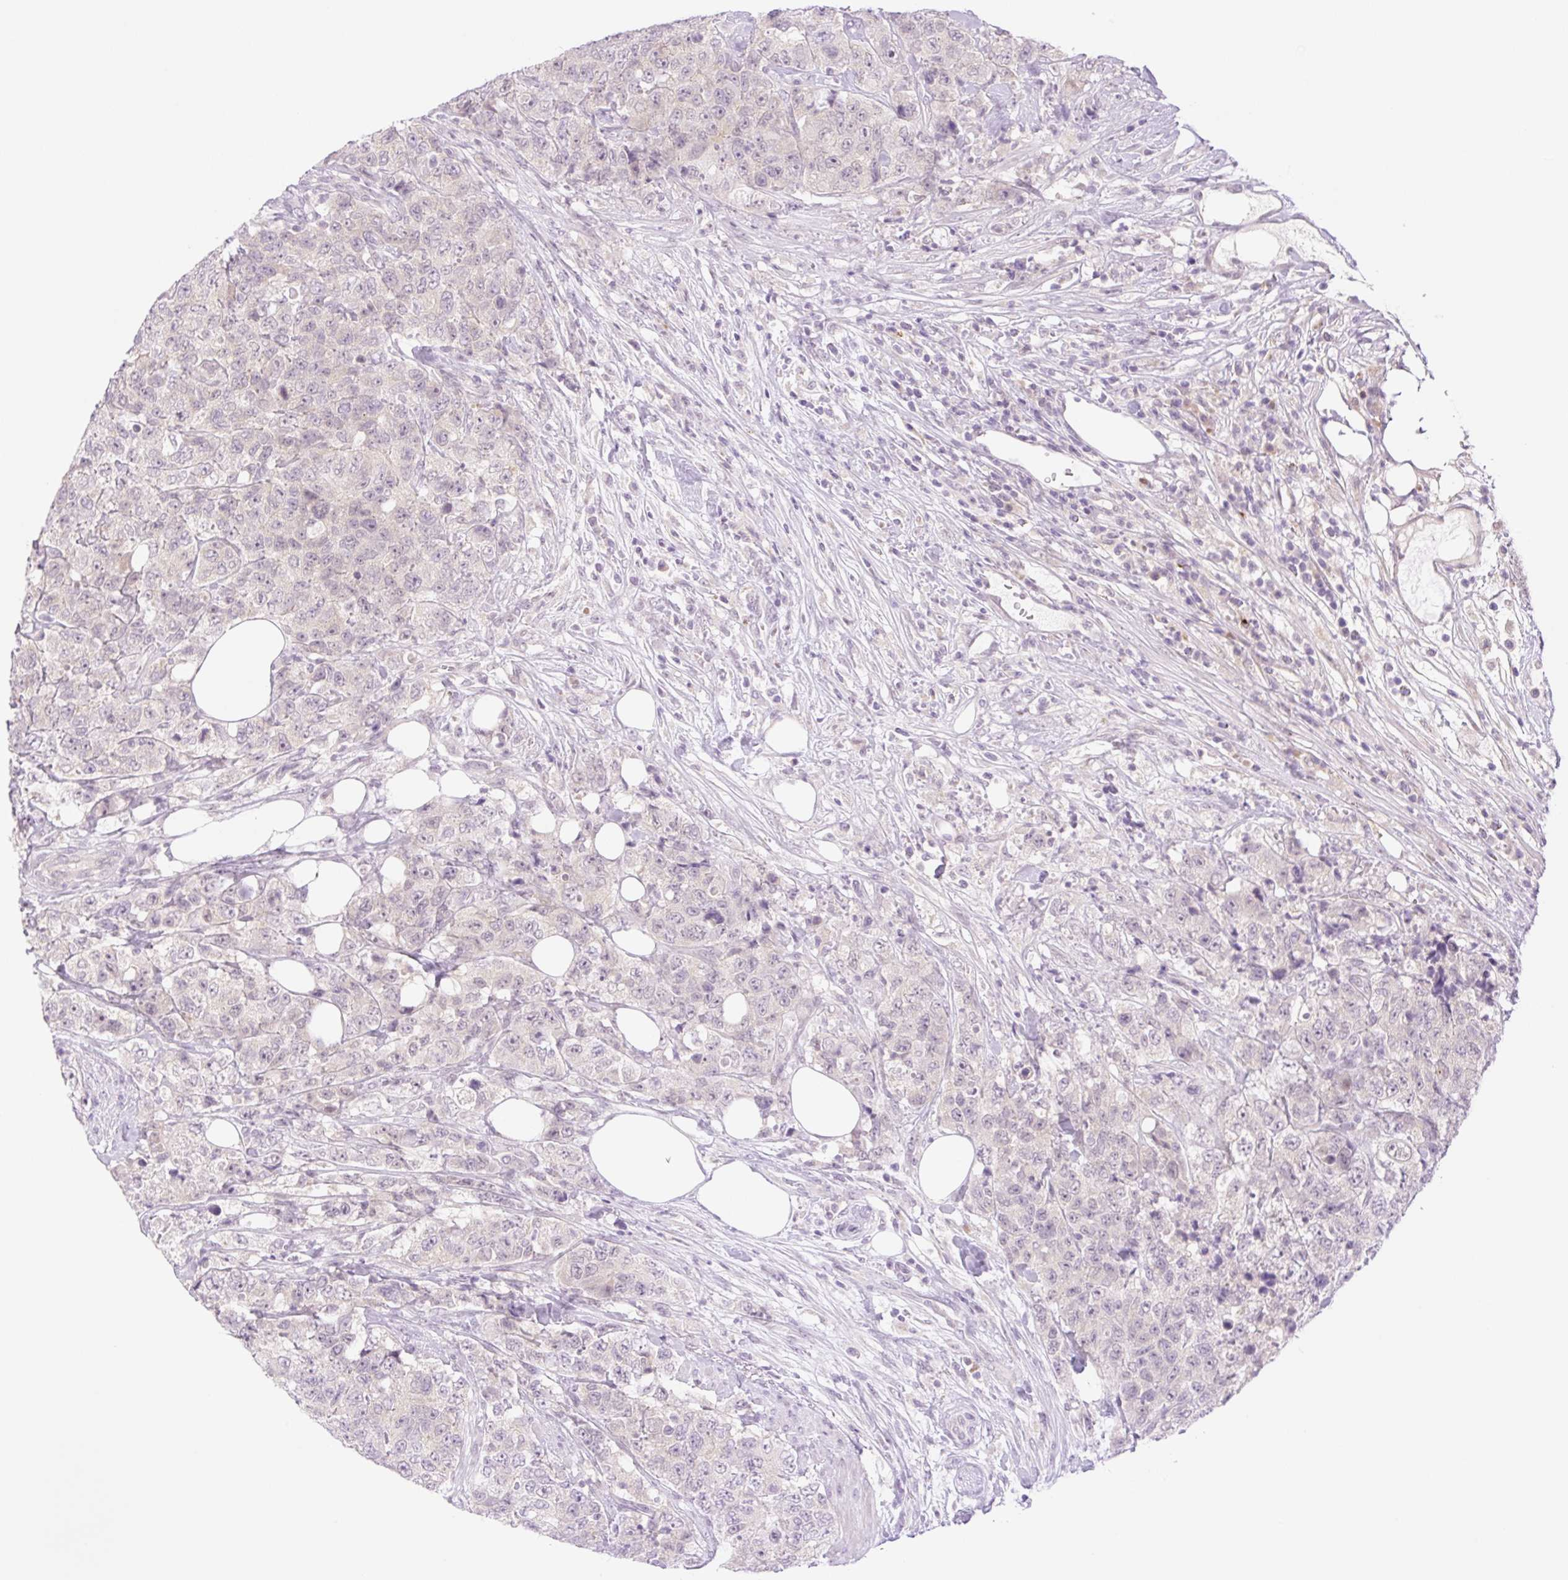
{"staining": {"intensity": "negative", "quantity": "none", "location": "none"}, "tissue": "urothelial cancer", "cell_type": "Tumor cells", "image_type": "cancer", "snomed": [{"axis": "morphology", "description": "Urothelial carcinoma, High grade"}, {"axis": "topography", "description": "Urinary bladder"}], "caption": "High power microscopy micrograph of an immunohistochemistry image of urothelial carcinoma (high-grade), revealing no significant positivity in tumor cells.", "gene": "SPRYD4", "patient": {"sex": "female", "age": 78}}